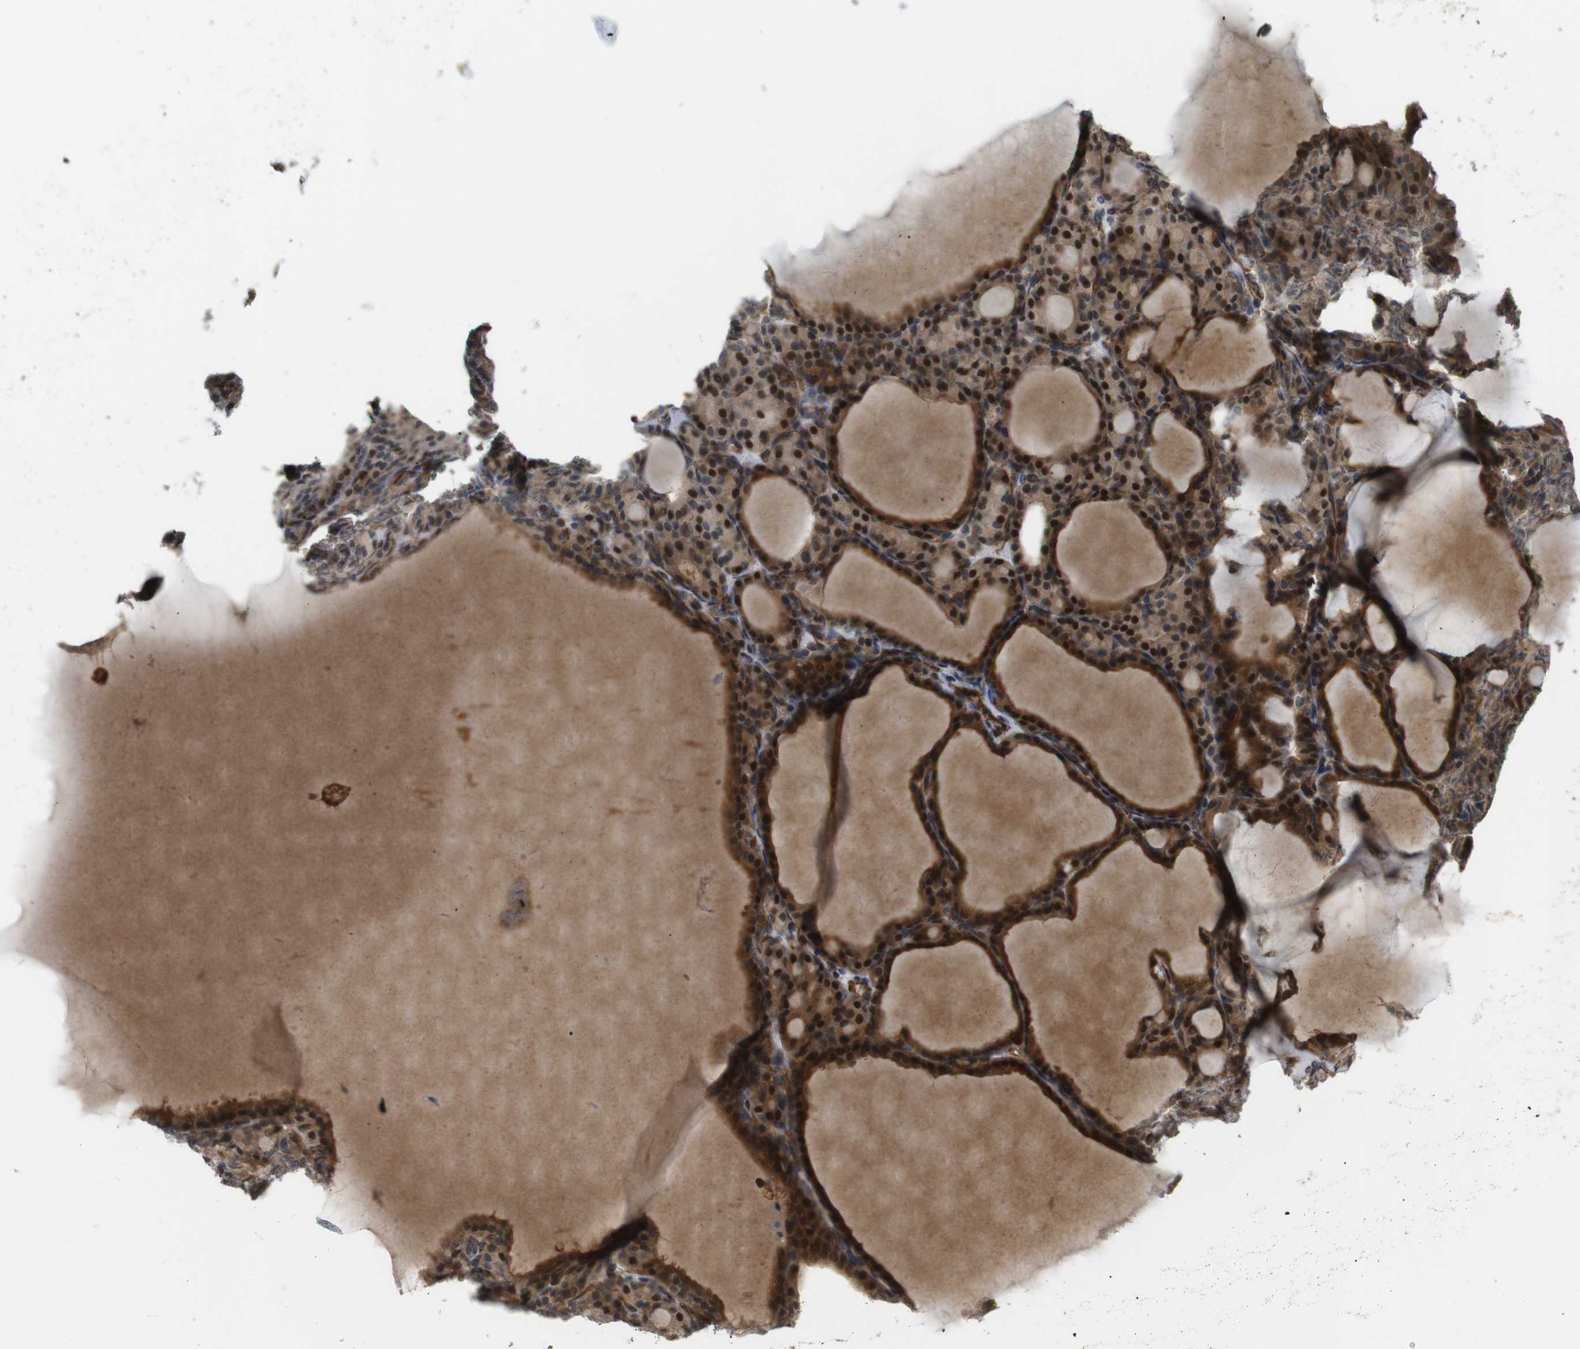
{"staining": {"intensity": "moderate", "quantity": ">75%", "location": "cytoplasmic/membranous,nuclear"}, "tissue": "thyroid gland", "cell_type": "Glandular cells", "image_type": "normal", "snomed": [{"axis": "morphology", "description": "Normal tissue, NOS"}, {"axis": "topography", "description": "Thyroid gland"}], "caption": "Moderate cytoplasmic/membranous,nuclear protein staining is appreciated in about >75% of glandular cells in thyroid gland.", "gene": "RPTOR", "patient": {"sex": "female", "age": 28}}